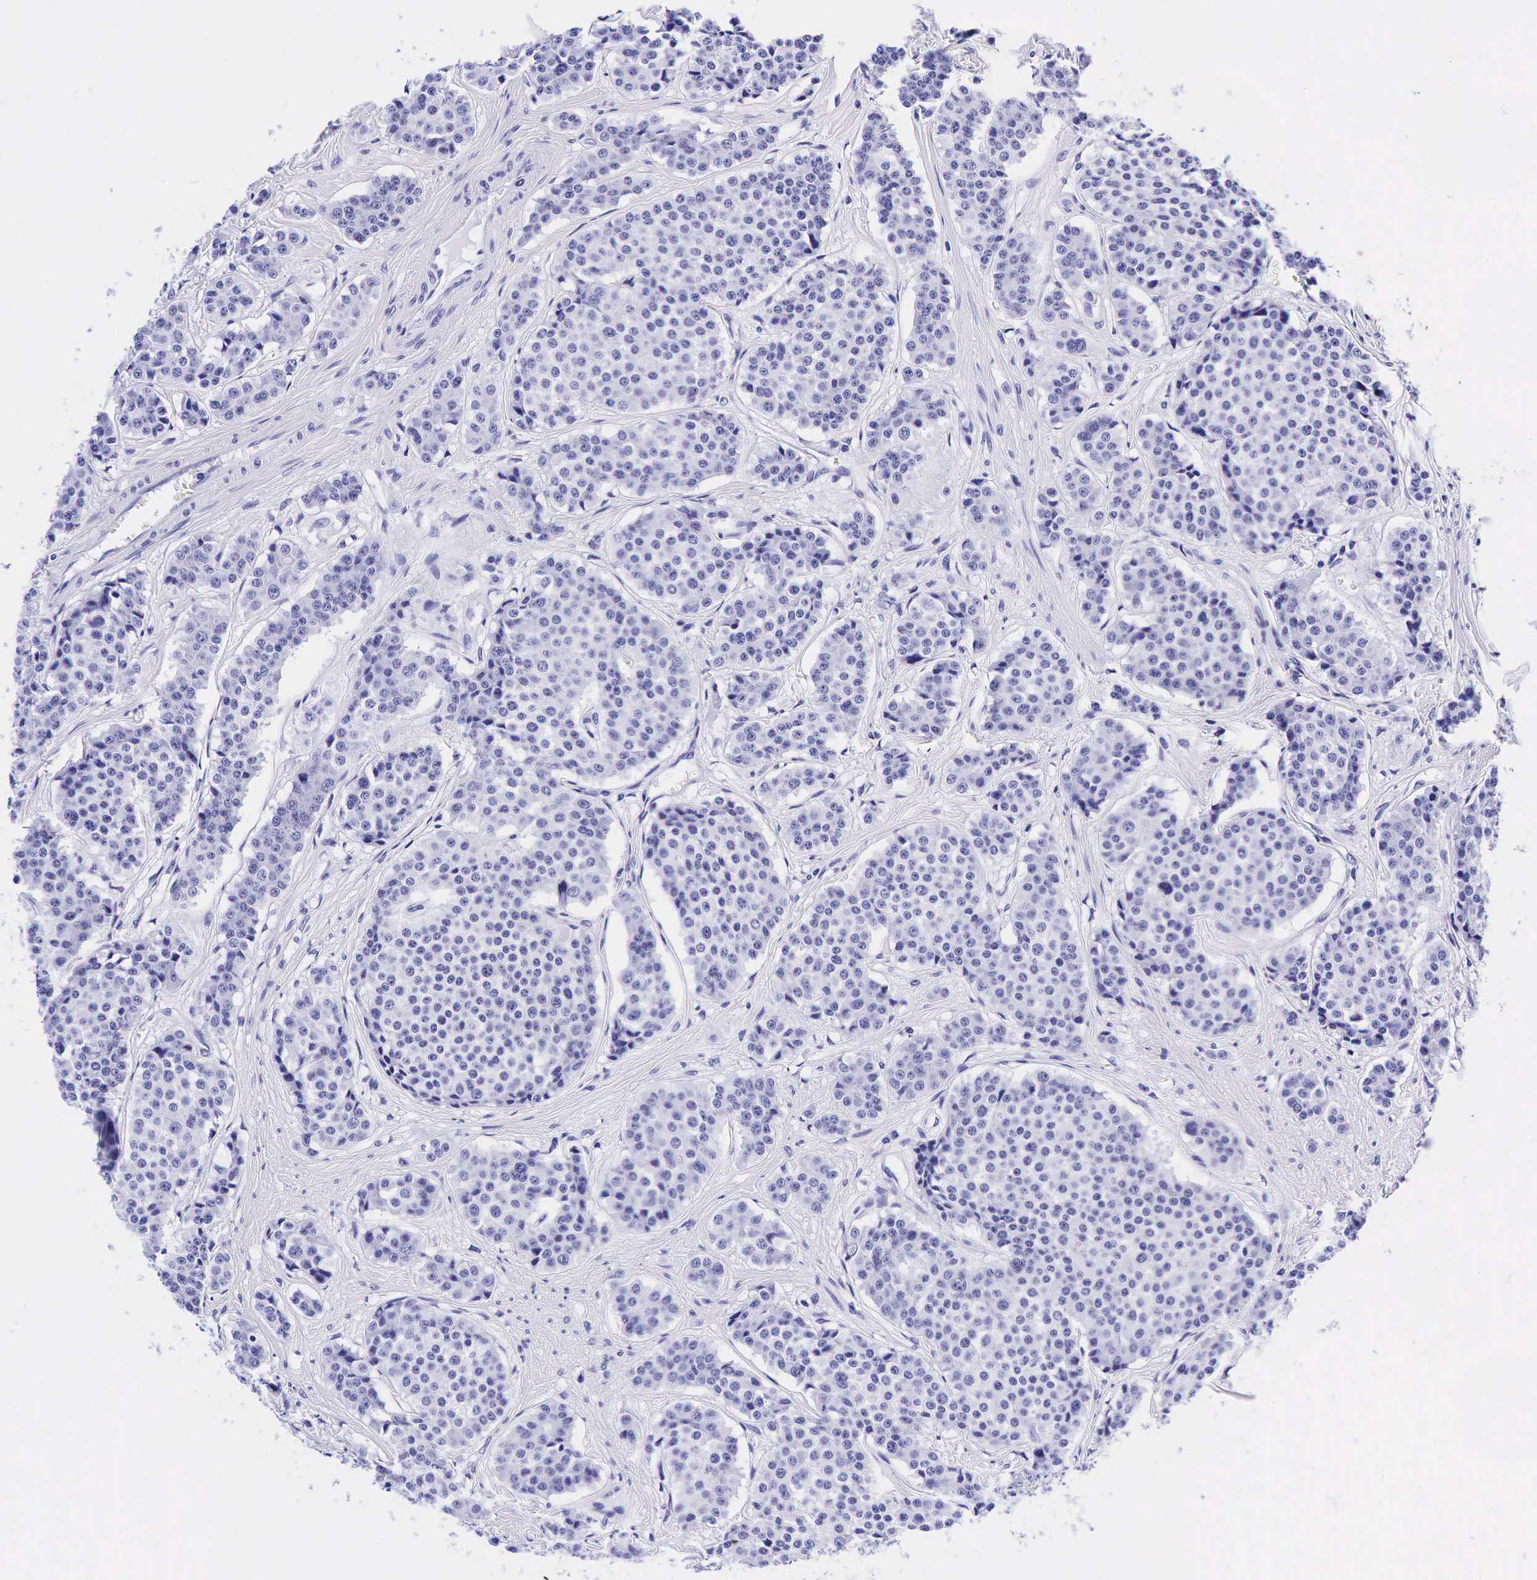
{"staining": {"intensity": "negative", "quantity": "none", "location": "none"}, "tissue": "carcinoid", "cell_type": "Tumor cells", "image_type": "cancer", "snomed": [{"axis": "morphology", "description": "Carcinoid, malignant, NOS"}, {"axis": "topography", "description": "Small intestine"}], "caption": "IHC of carcinoid shows no staining in tumor cells. (DAB (3,3'-diaminobenzidine) immunohistochemistry, high magnification).", "gene": "GAST", "patient": {"sex": "male", "age": 60}}